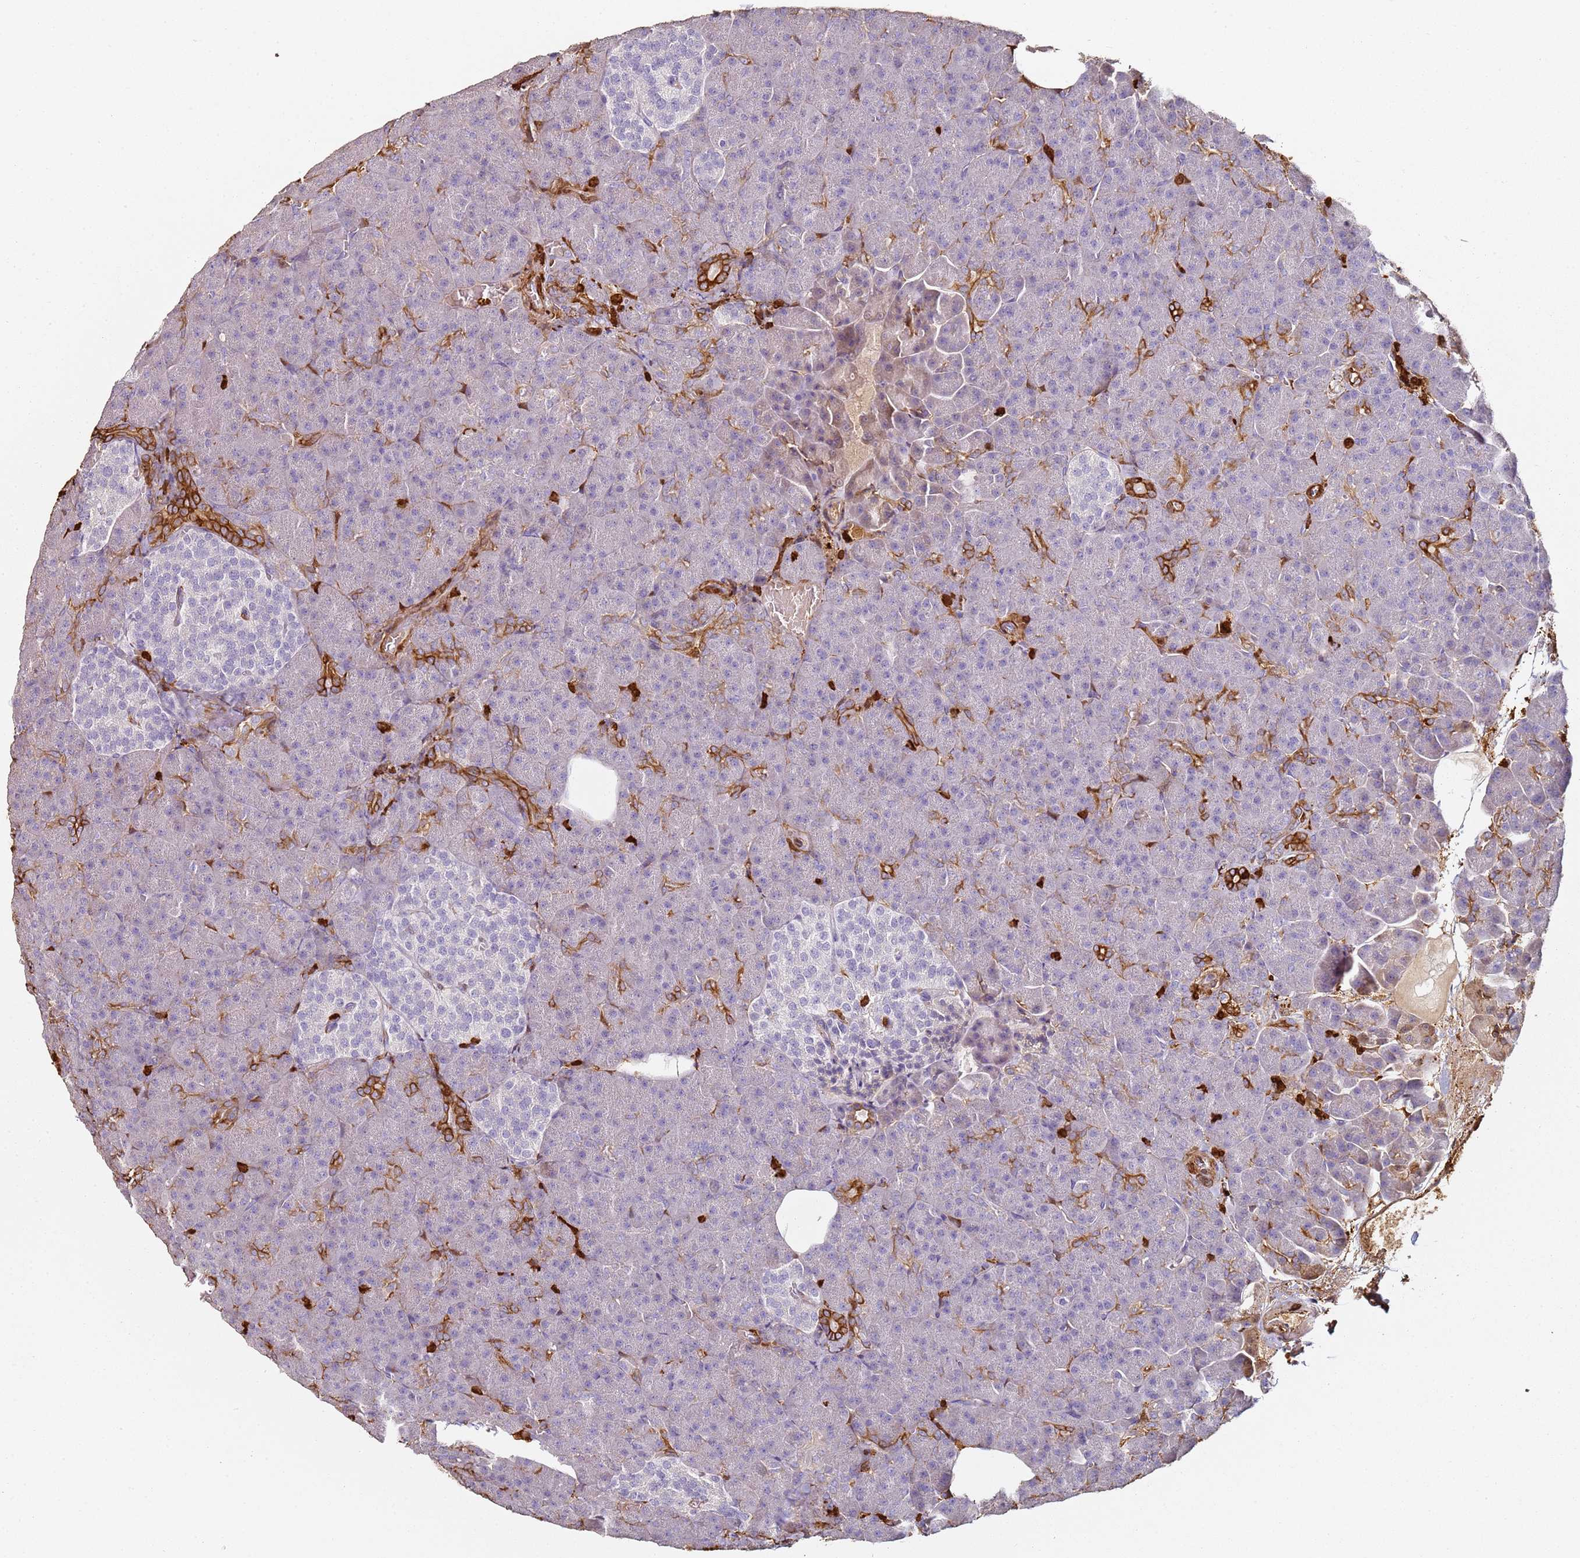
{"staining": {"intensity": "strong", "quantity": "<25%", "location": "cytoplasmic/membranous"}, "tissue": "pancreas", "cell_type": "Exocrine glandular cells", "image_type": "normal", "snomed": [{"axis": "morphology", "description": "Normal tissue, NOS"}, {"axis": "topography", "description": "Pancreas"}], "caption": "A histopathology image of pancreas stained for a protein shows strong cytoplasmic/membranous brown staining in exocrine glandular cells.", "gene": "S100A4", "patient": {"sex": "female", "age": 74}}